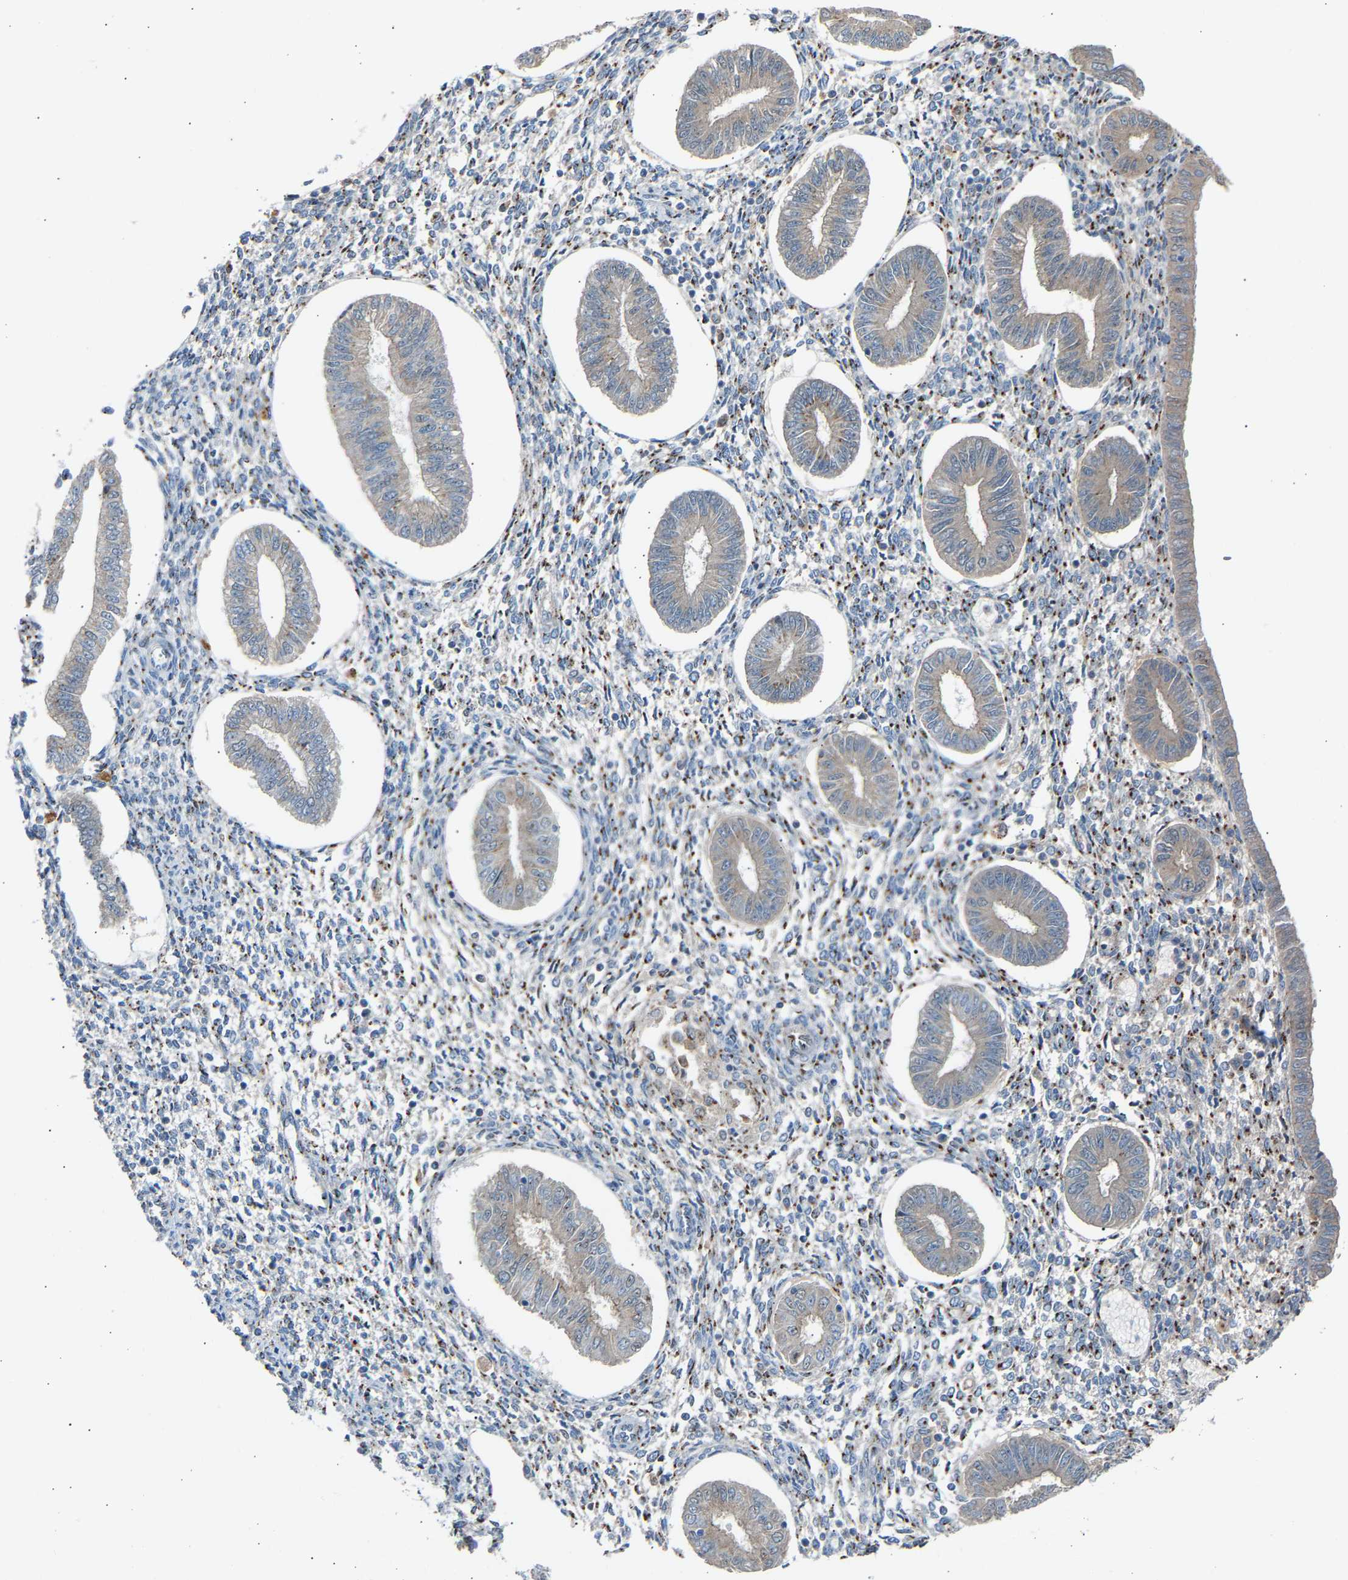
{"staining": {"intensity": "moderate", "quantity": "25%-75%", "location": "cytoplasmic/membranous"}, "tissue": "endometrium", "cell_type": "Cells in endometrial stroma", "image_type": "normal", "snomed": [{"axis": "morphology", "description": "Normal tissue, NOS"}, {"axis": "topography", "description": "Endometrium"}], "caption": "Protein staining reveals moderate cytoplasmic/membranous expression in approximately 25%-75% of cells in endometrial stroma in benign endometrium. (DAB (3,3'-diaminobenzidine) IHC with brightfield microscopy, high magnification).", "gene": "CYREN", "patient": {"sex": "female", "age": 50}}